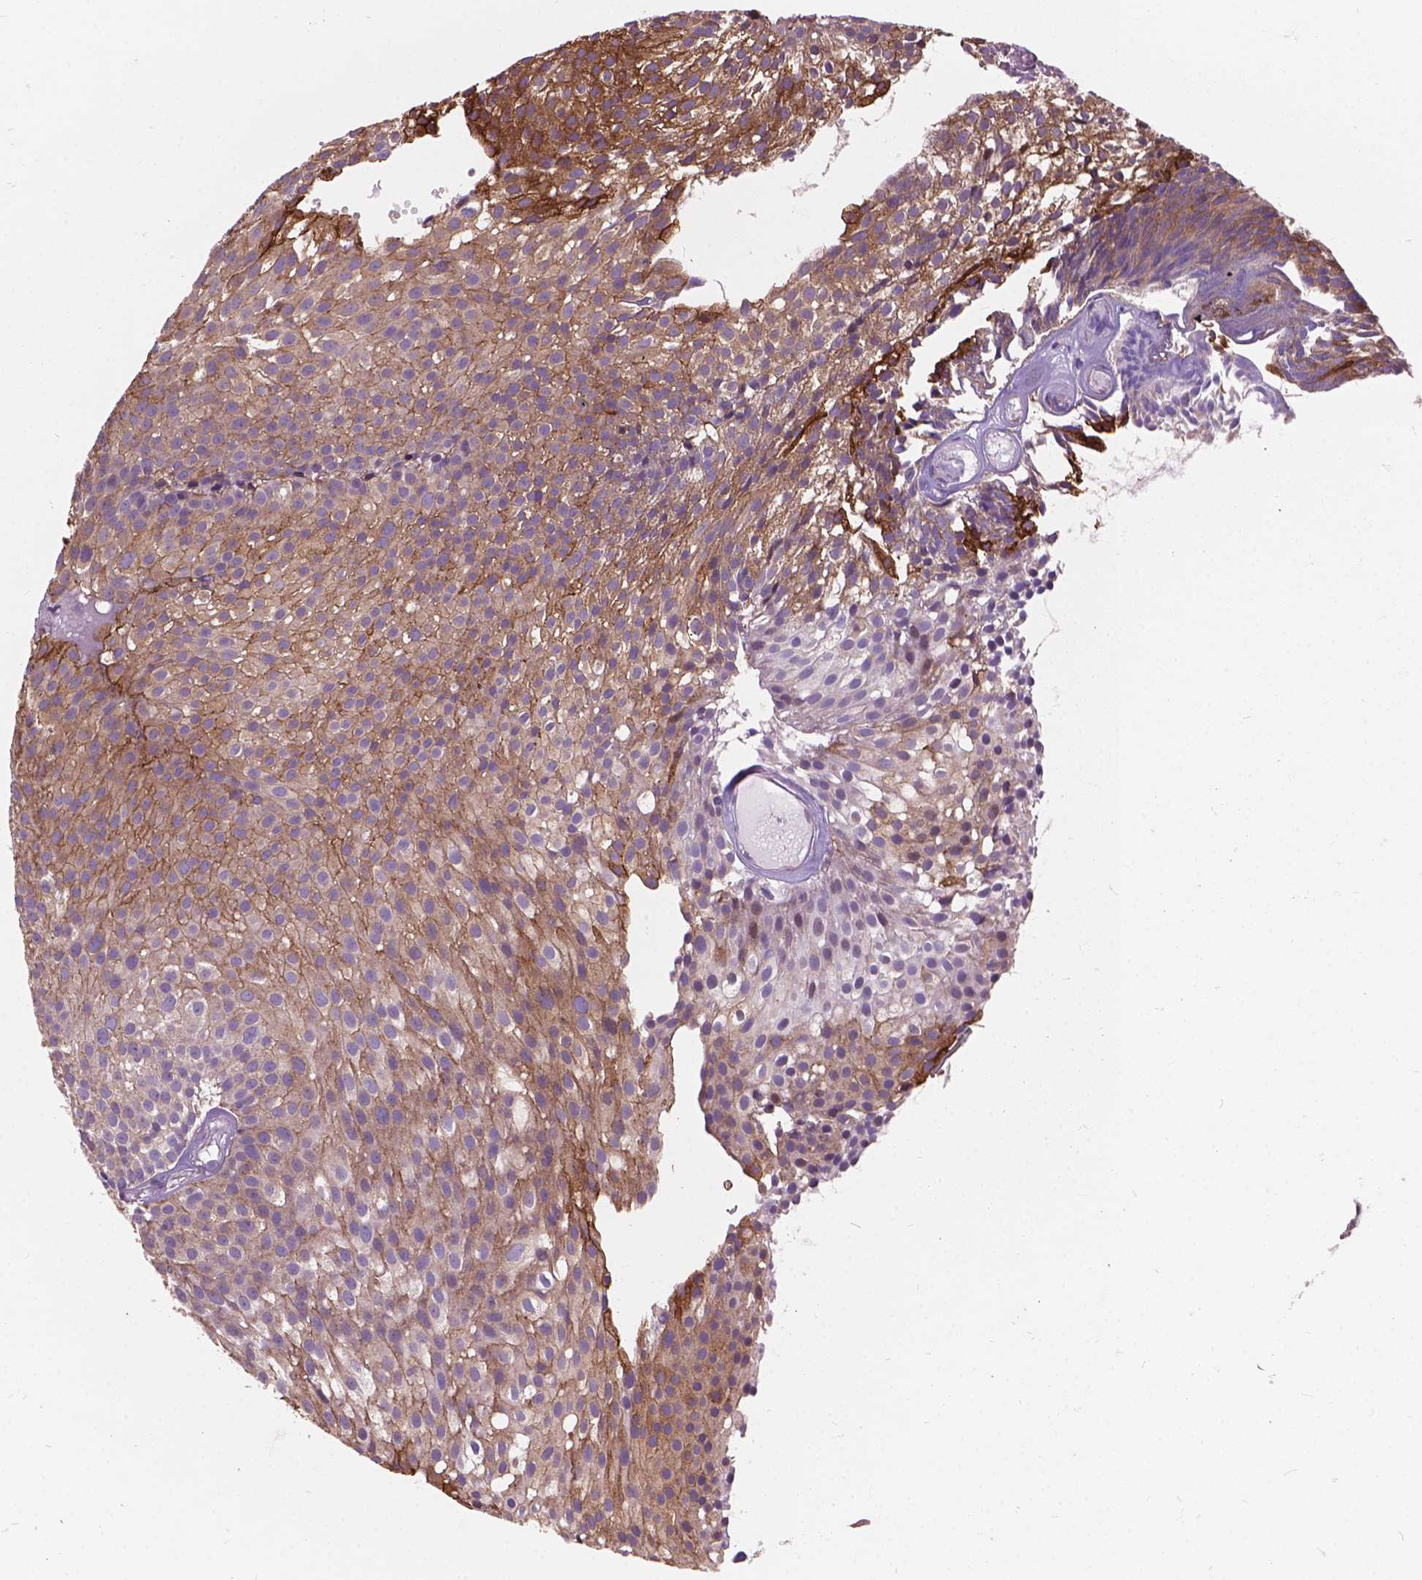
{"staining": {"intensity": "moderate", "quantity": "25%-75%", "location": "cytoplasmic/membranous"}, "tissue": "urothelial cancer", "cell_type": "Tumor cells", "image_type": "cancer", "snomed": [{"axis": "morphology", "description": "Urothelial carcinoma, Low grade"}, {"axis": "topography", "description": "Urinary bladder"}], "caption": "Human low-grade urothelial carcinoma stained with a protein marker shows moderate staining in tumor cells.", "gene": "MYH14", "patient": {"sex": "male", "age": 63}}